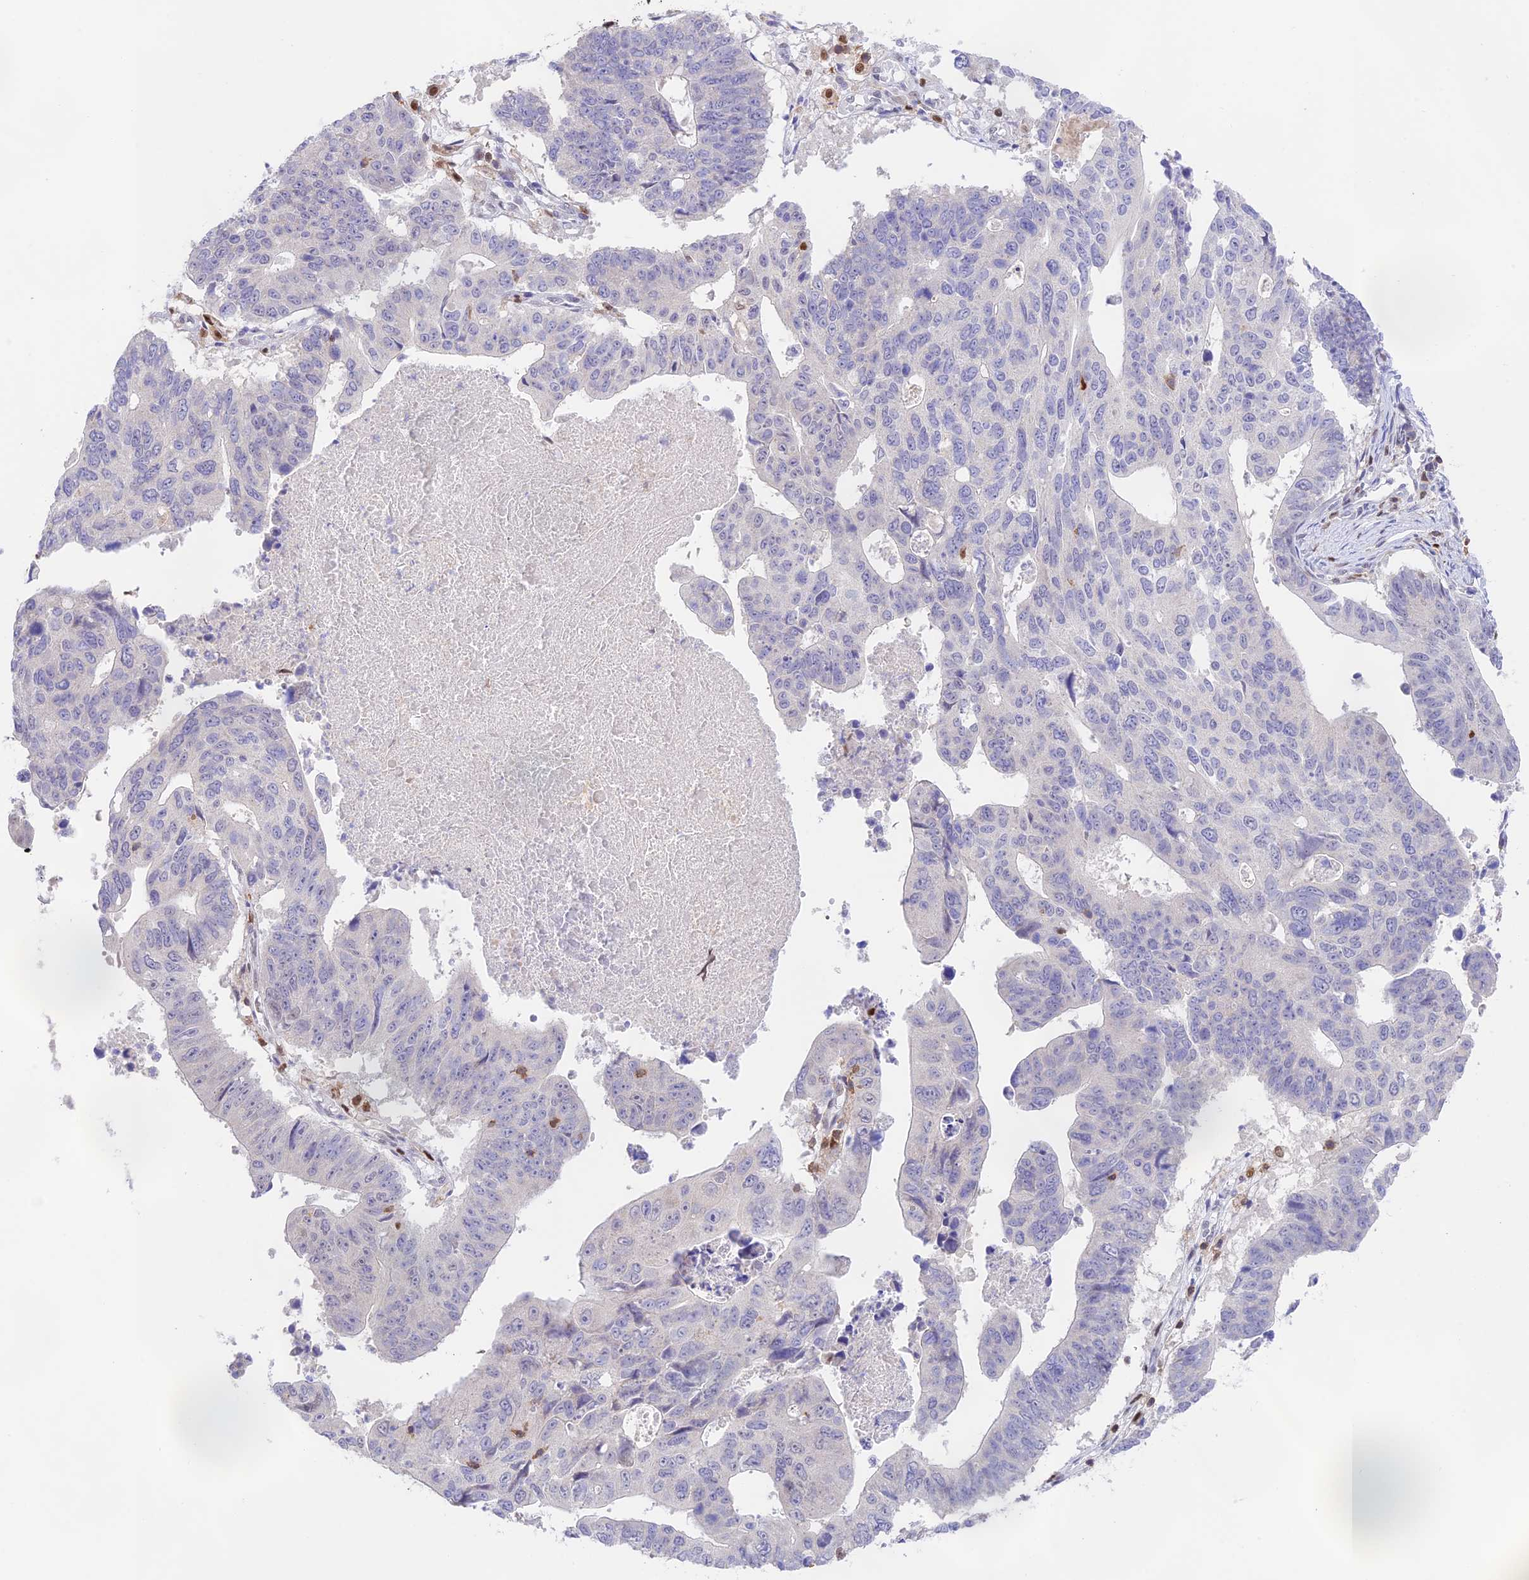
{"staining": {"intensity": "negative", "quantity": "none", "location": "none"}, "tissue": "stomach cancer", "cell_type": "Tumor cells", "image_type": "cancer", "snomed": [{"axis": "morphology", "description": "Adenocarcinoma, NOS"}, {"axis": "topography", "description": "Stomach"}], "caption": "IHC image of stomach cancer (adenocarcinoma) stained for a protein (brown), which exhibits no positivity in tumor cells.", "gene": "DENND1C", "patient": {"sex": "male", "age": 59}}